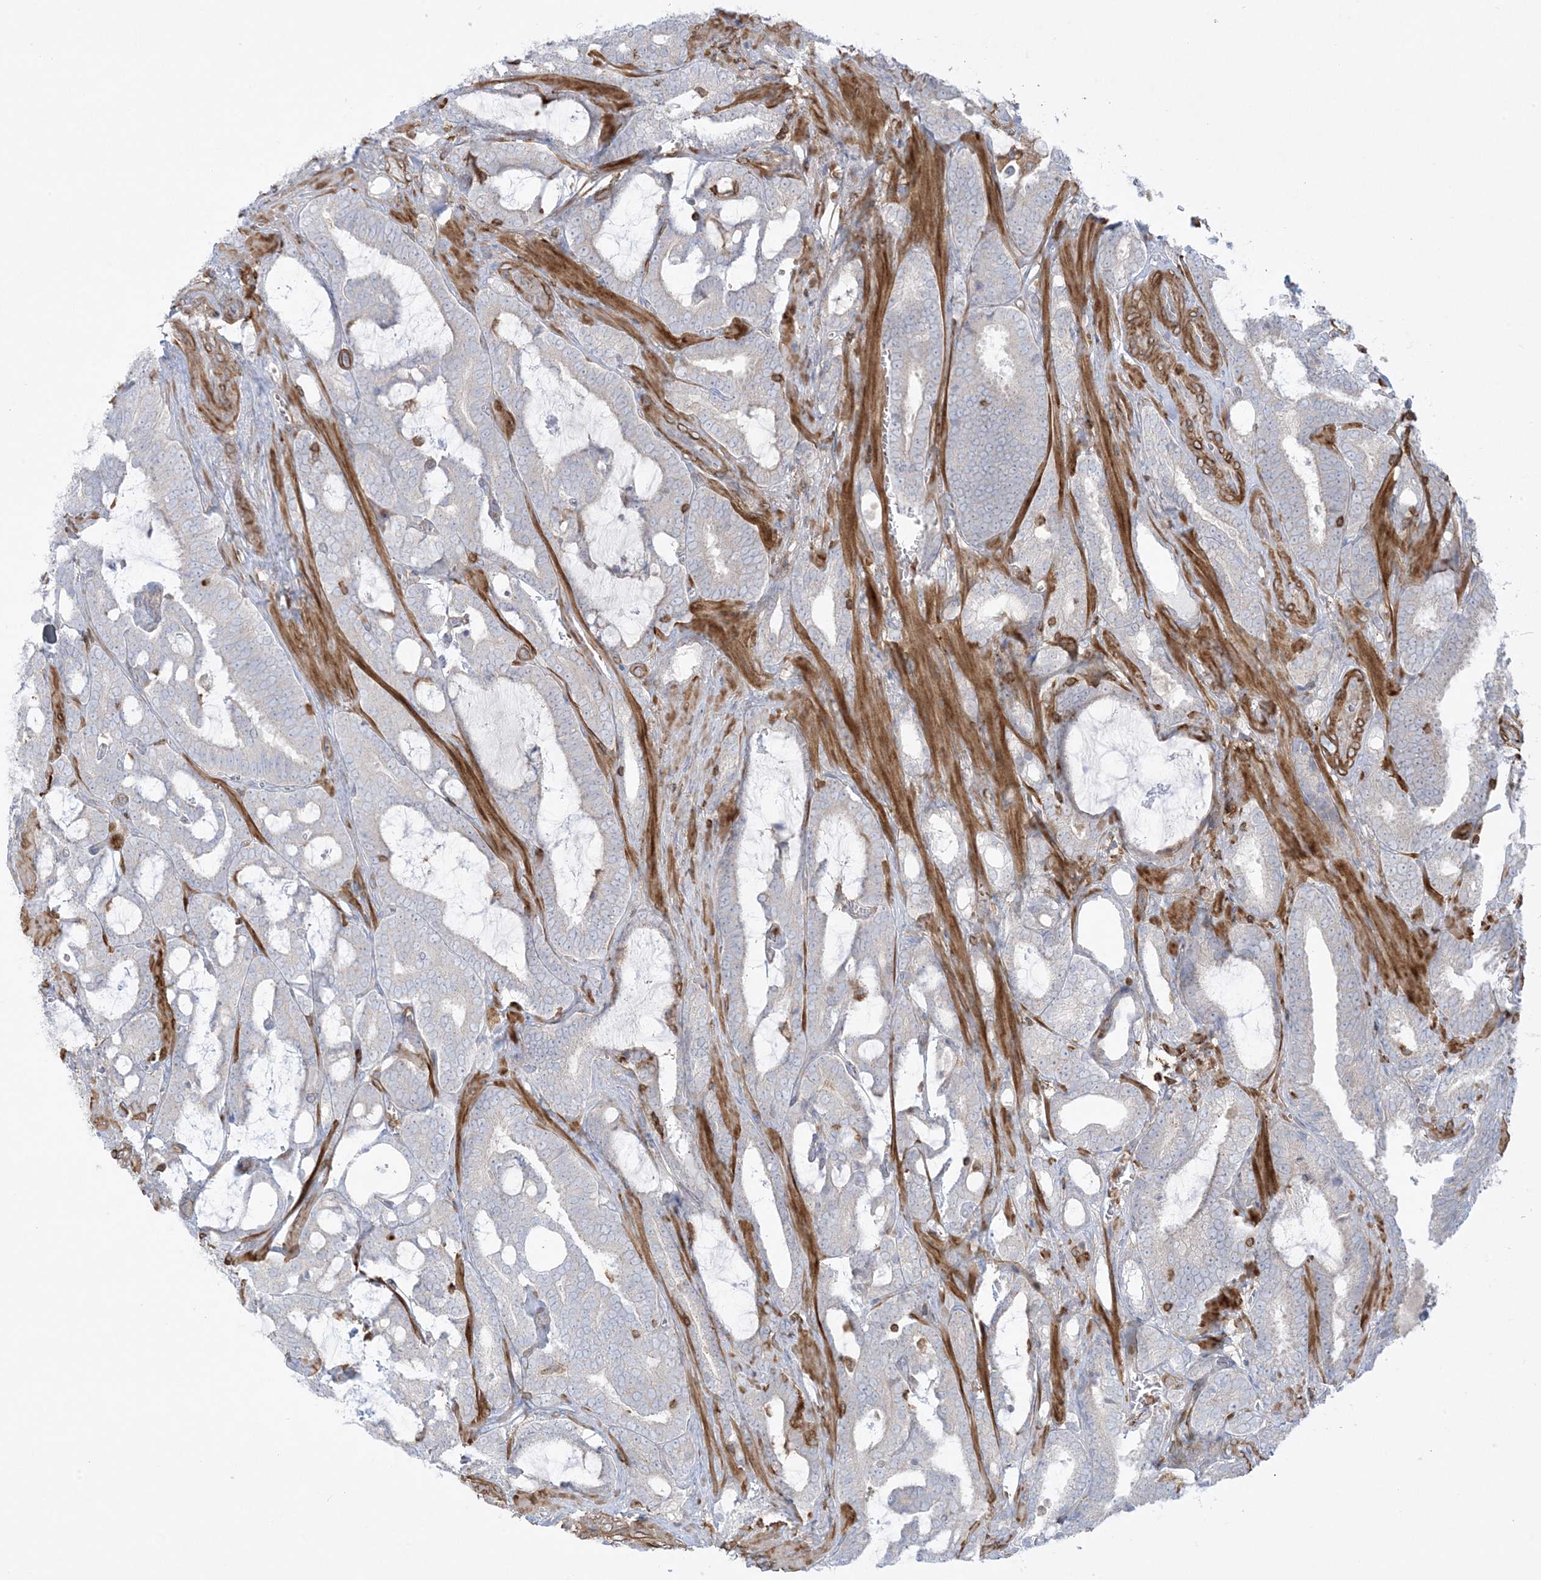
{"staining": {"intensity": "negative", "quantity": "none", "location": "none"}, "tissue": "prostate cancer", "cell_type": "Tumor cells", "image_type": "cancer", "snomed": [{"axis": "morphology", "description": "Adenocarcinoma, High grade"}, {"axis": "topography", "description": "Prostate and seminal vesicle, NOS"}], "caption": "Adenocarcinoma (high-grade) (prostate) was stained to show a protein in brown. There is no significant staining in tumor cells.", "gene": "ARHGAP30", "patient": {"sex": "male", "age": 67}}